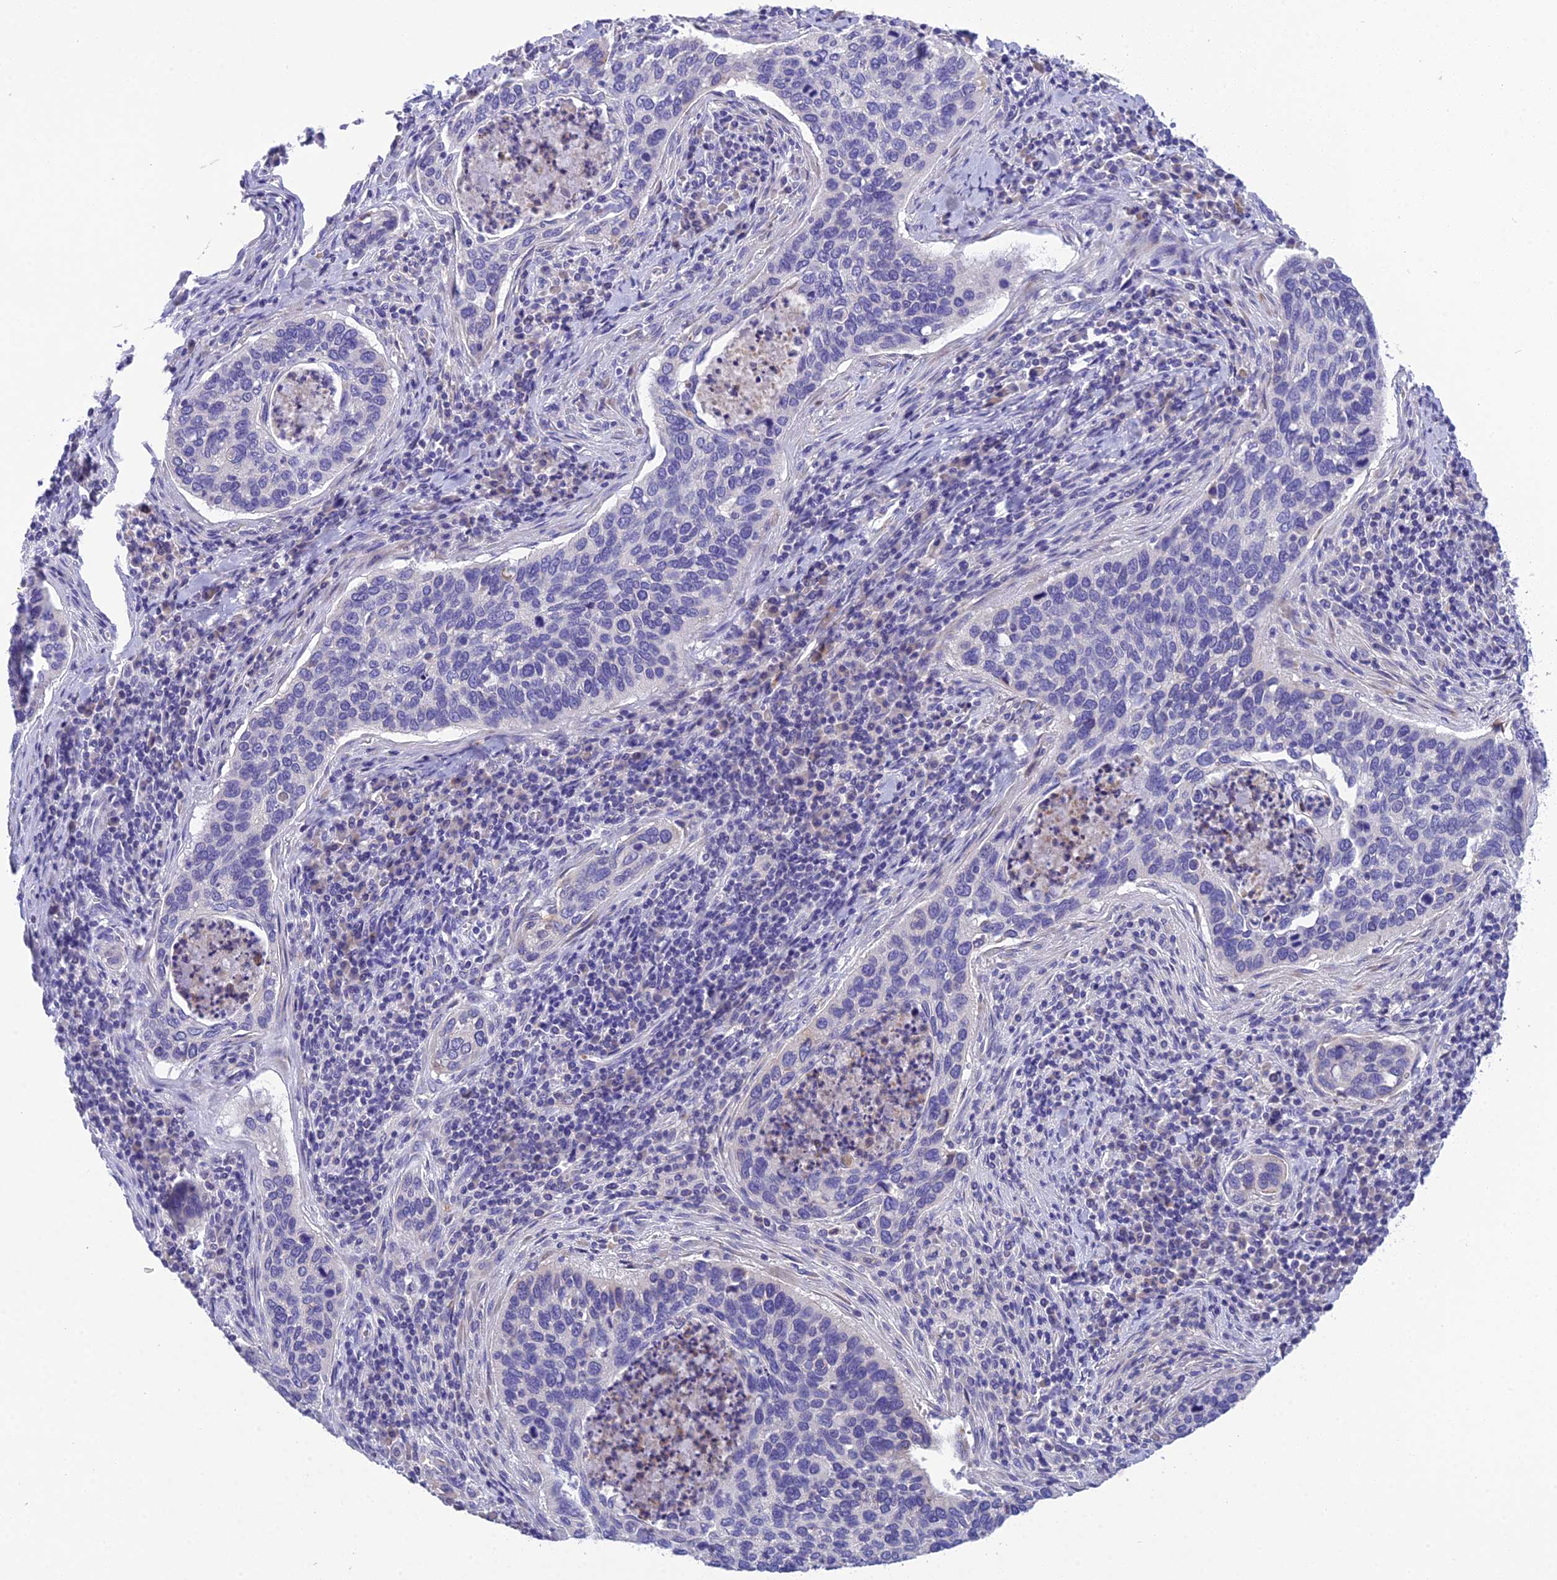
{"staining": {"intensity": "negative", "quantity": "none", "location": "none"}, "tissue": "cervical cancer", "cell_type": "Tumor cells", "image_type": "cancer", "snomed": [{"axis": "morphology", "description": "Squamous cell carcinoma, NOS"}, {"axis": "topography", "description": "Cervix"}], "caption": "Immunohistochemical staining of cervical squamous cell carcinoma reveals no significant staining in tumor cells.", "gene": "KIAA0408", "patient": {"sex": "female", "age": 53}}